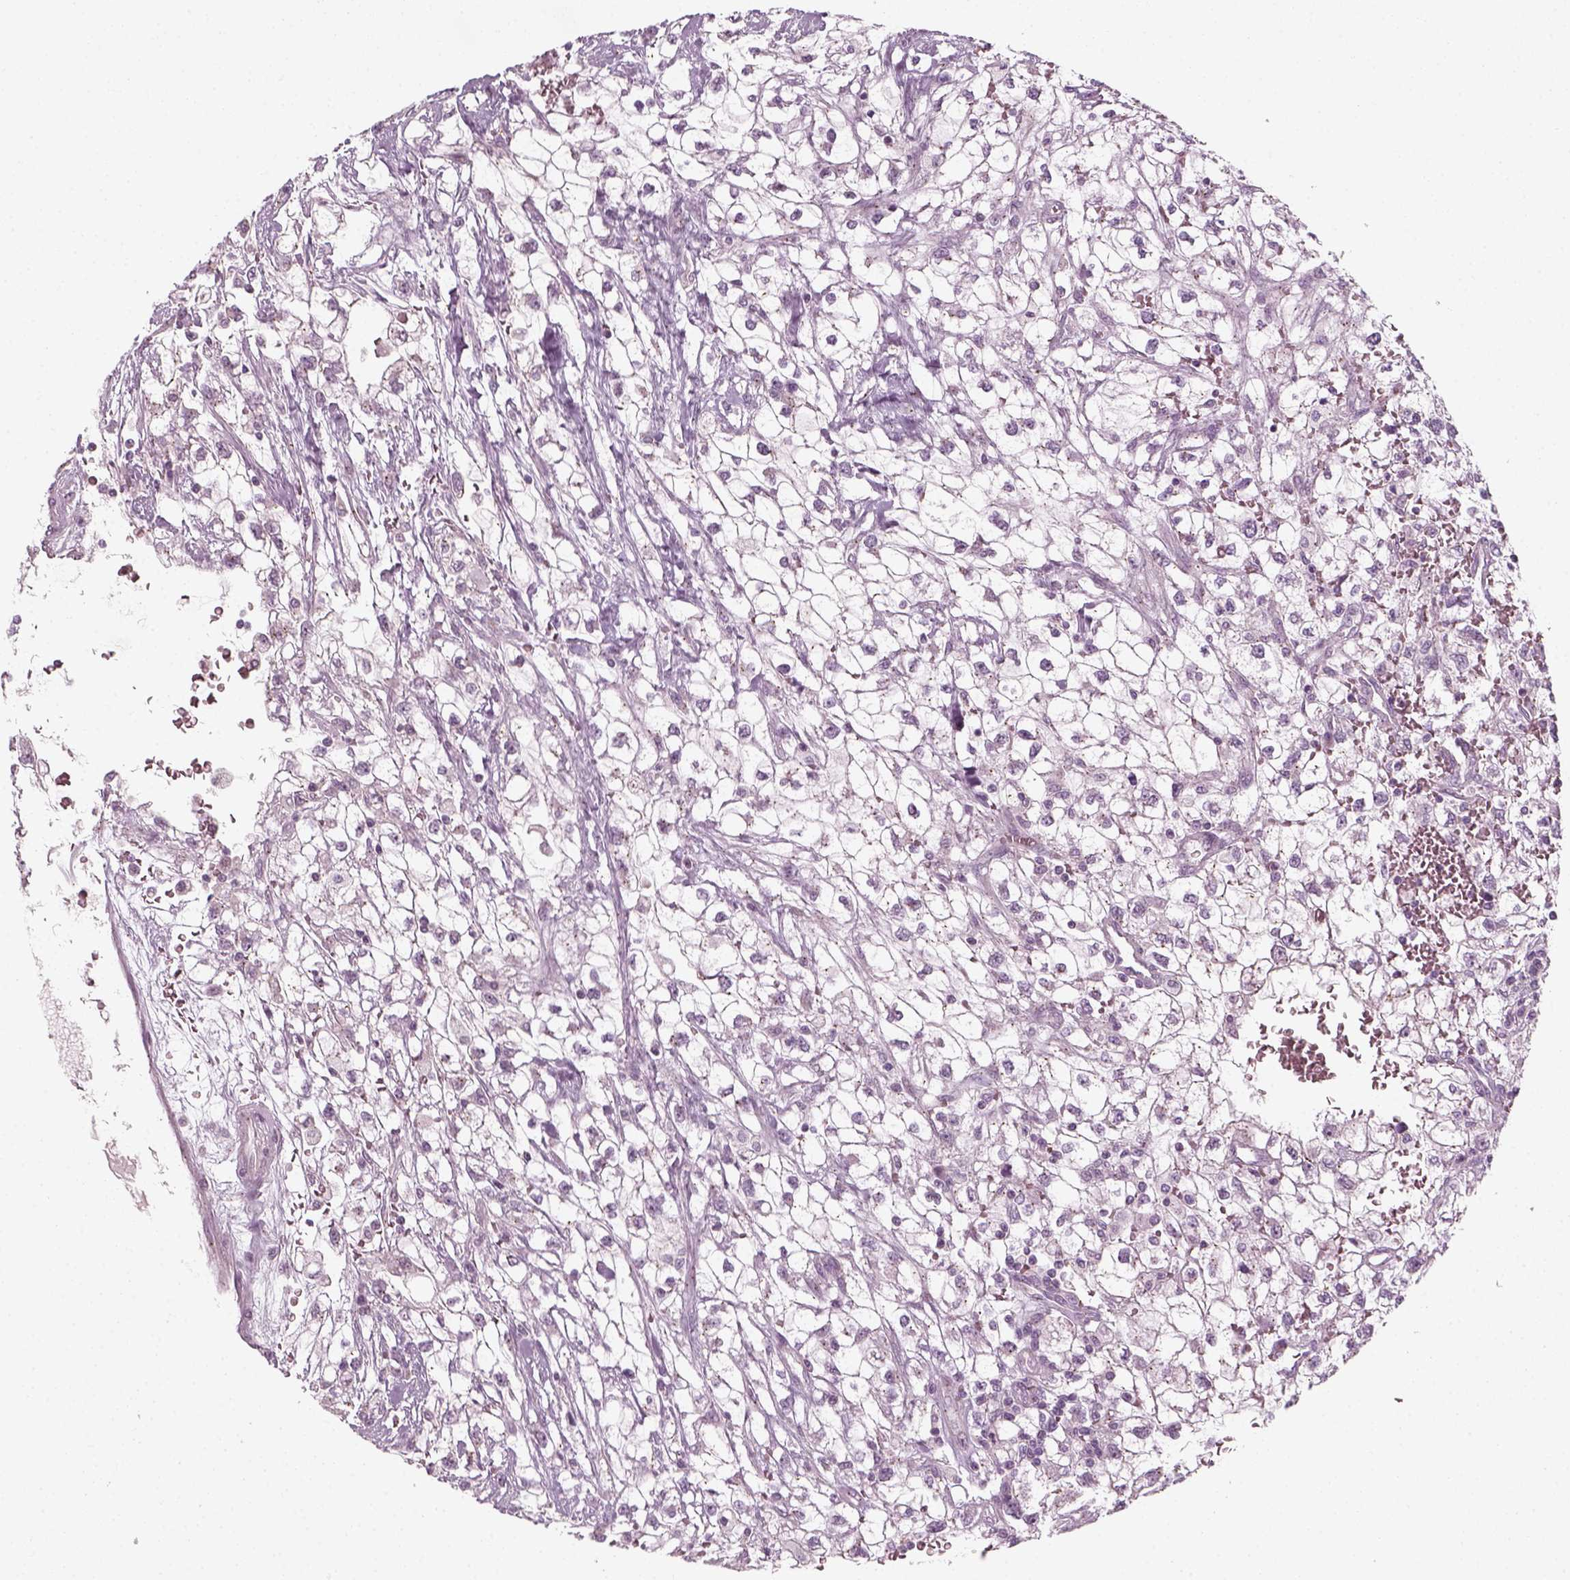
{"staining": {"intensity": "negative", "quantity": "none", "location": "none"}, "tissue": "renal cancer", "cell_type": "Tumor cells", "image_type": "cancer", "snomed": [{"axis": "morphology", "description": "Adenocarcinoma, NOS"}, {"axis": "topography", "description": "Kidney"}], "caption": "Renal cancer (adenocarcinoma) stained for a protein using IHC displays no staining tumor cells.", "gene": "MLIP", "patient": {"sex": "male", "age": 59}}